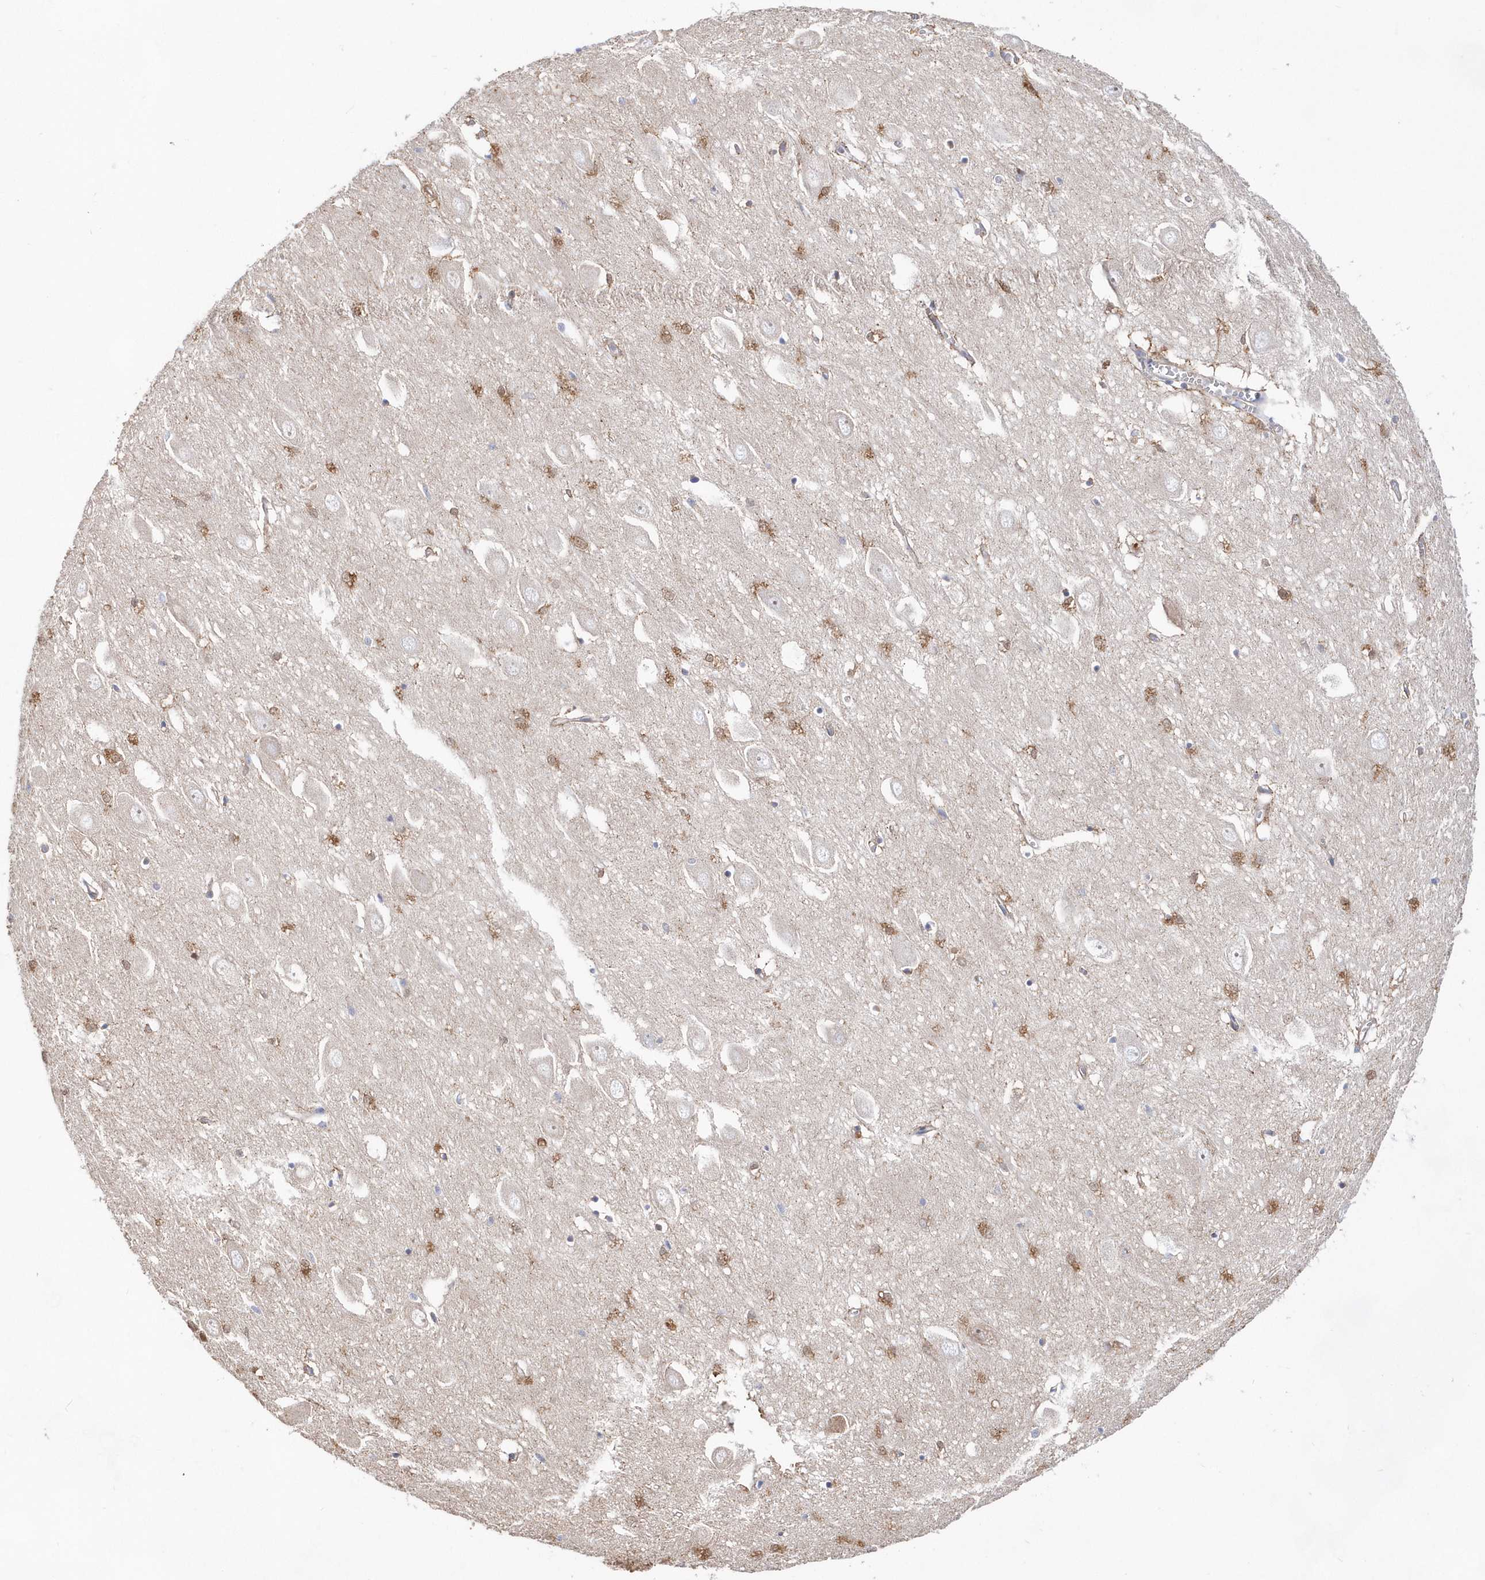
{"staining": {"intensity": "moderate", "quantity": "25%-75%", "location": "cytoplasmic/membranous"}, "tissue": "hippocampus", "cell_type": "Glial cells", "image_type": "normal", "snomed": [{"axis": "morphology", "description": "Normal tissue, NOS"}, {"axis": "topography", "description": "Hippocampus"}], "caption": "Glial cells show medium levels of moderate cytoplasmic/membranous staining in about 25%-75% of cells in normal hippocampus. The protein of interest is shown in brown color, while the nuclei are stained blue.", "gene": "BDH2", "patient": {"sex": "female", "age": 64}}